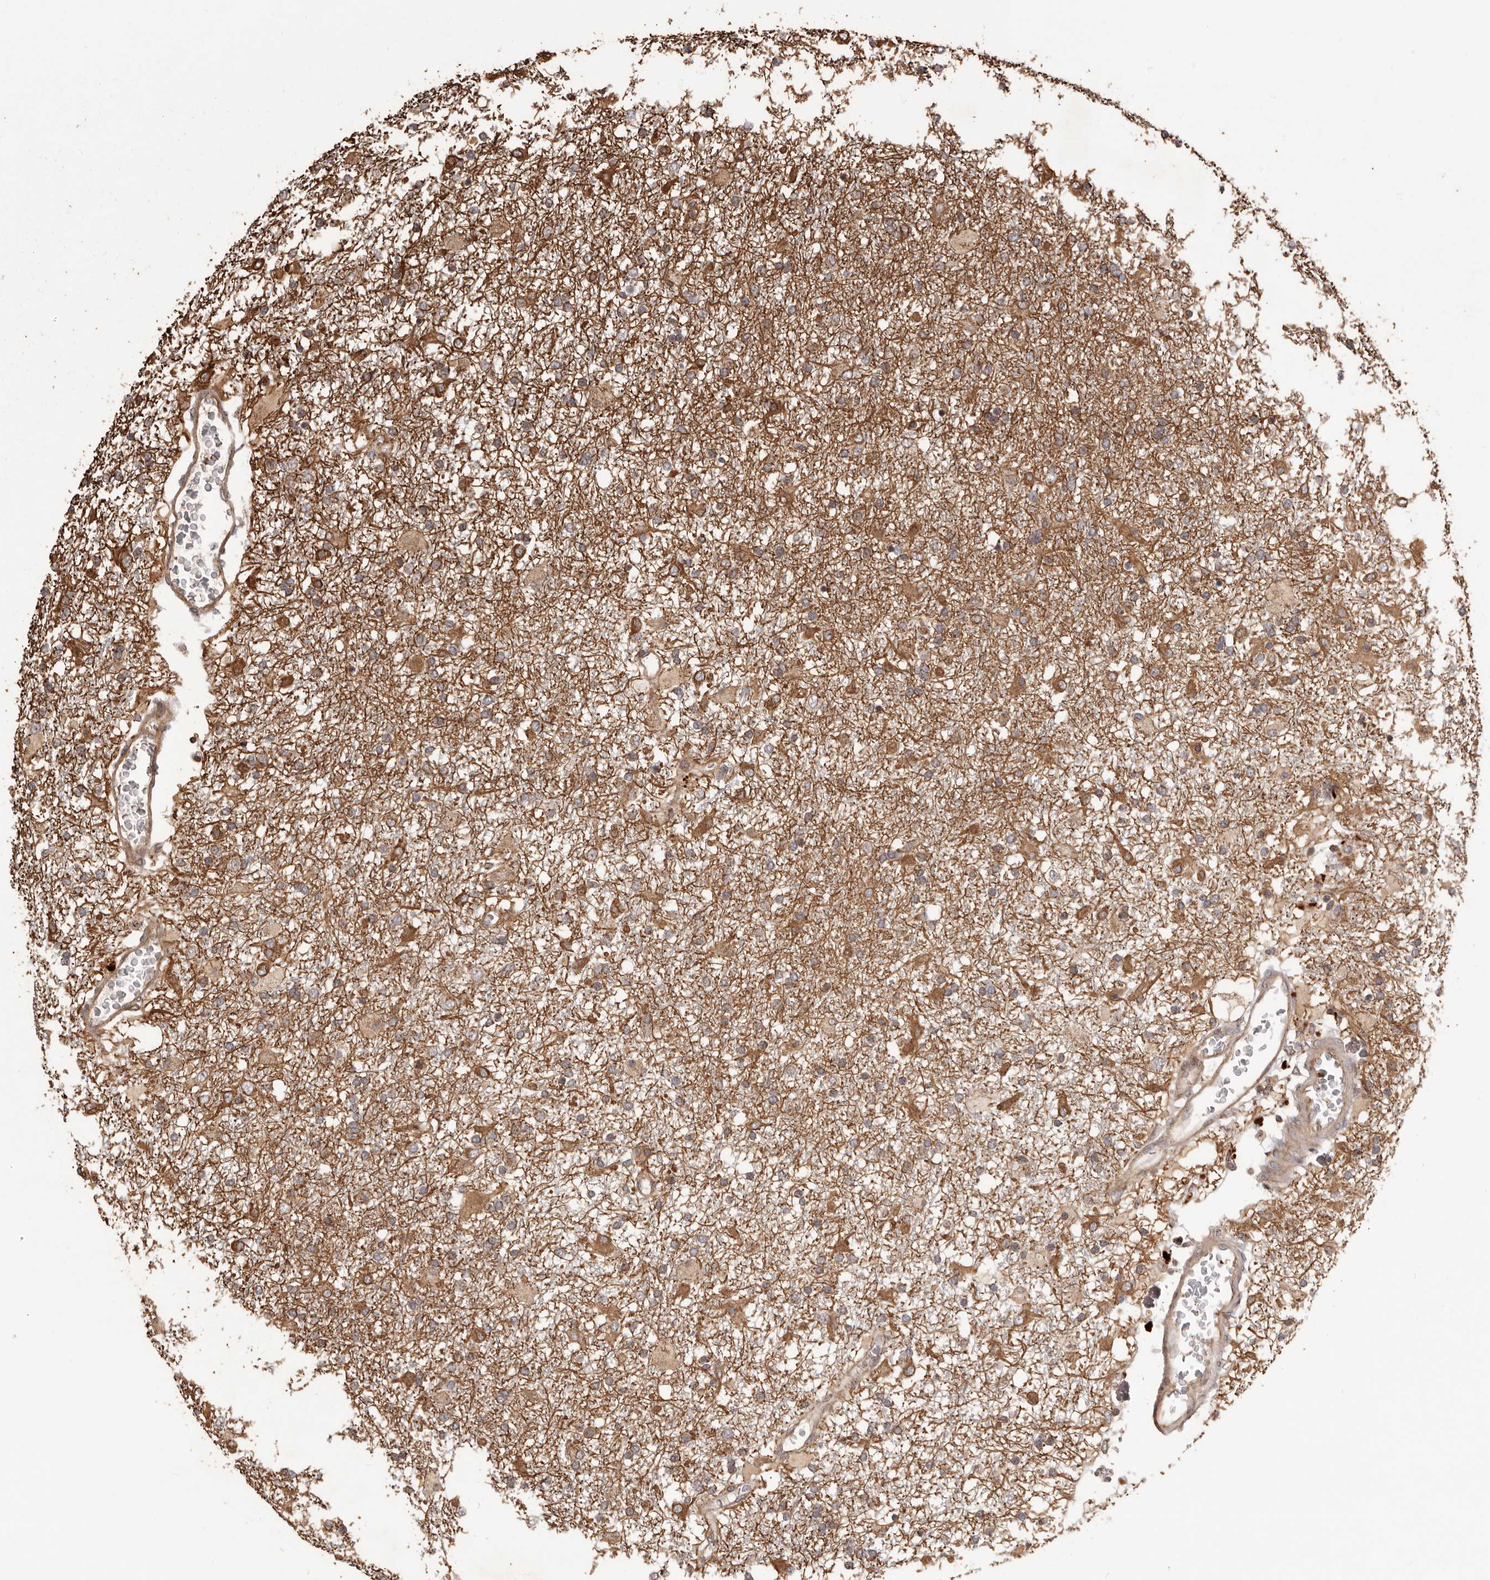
{"staining": {"intensity": "moderate", "quantity": ">75%", "location": "cytoplasmic/membranous"}, "tissue": "glioma", "cell_type": "Tumor cells", "image_type": "cancer", "snomed": [{"axis": "morphology", "description": "Glioma, malignant, Low grade"}, {"axis": "topography", "description": "Brain"}], "caption": "Protein staining of glioma tissue shows moderate cytoplasmic/membranous positivity in about >75% of tumor cells.", "gene": "QRSL1", "patient": {"sex": "male", "age": 65}}